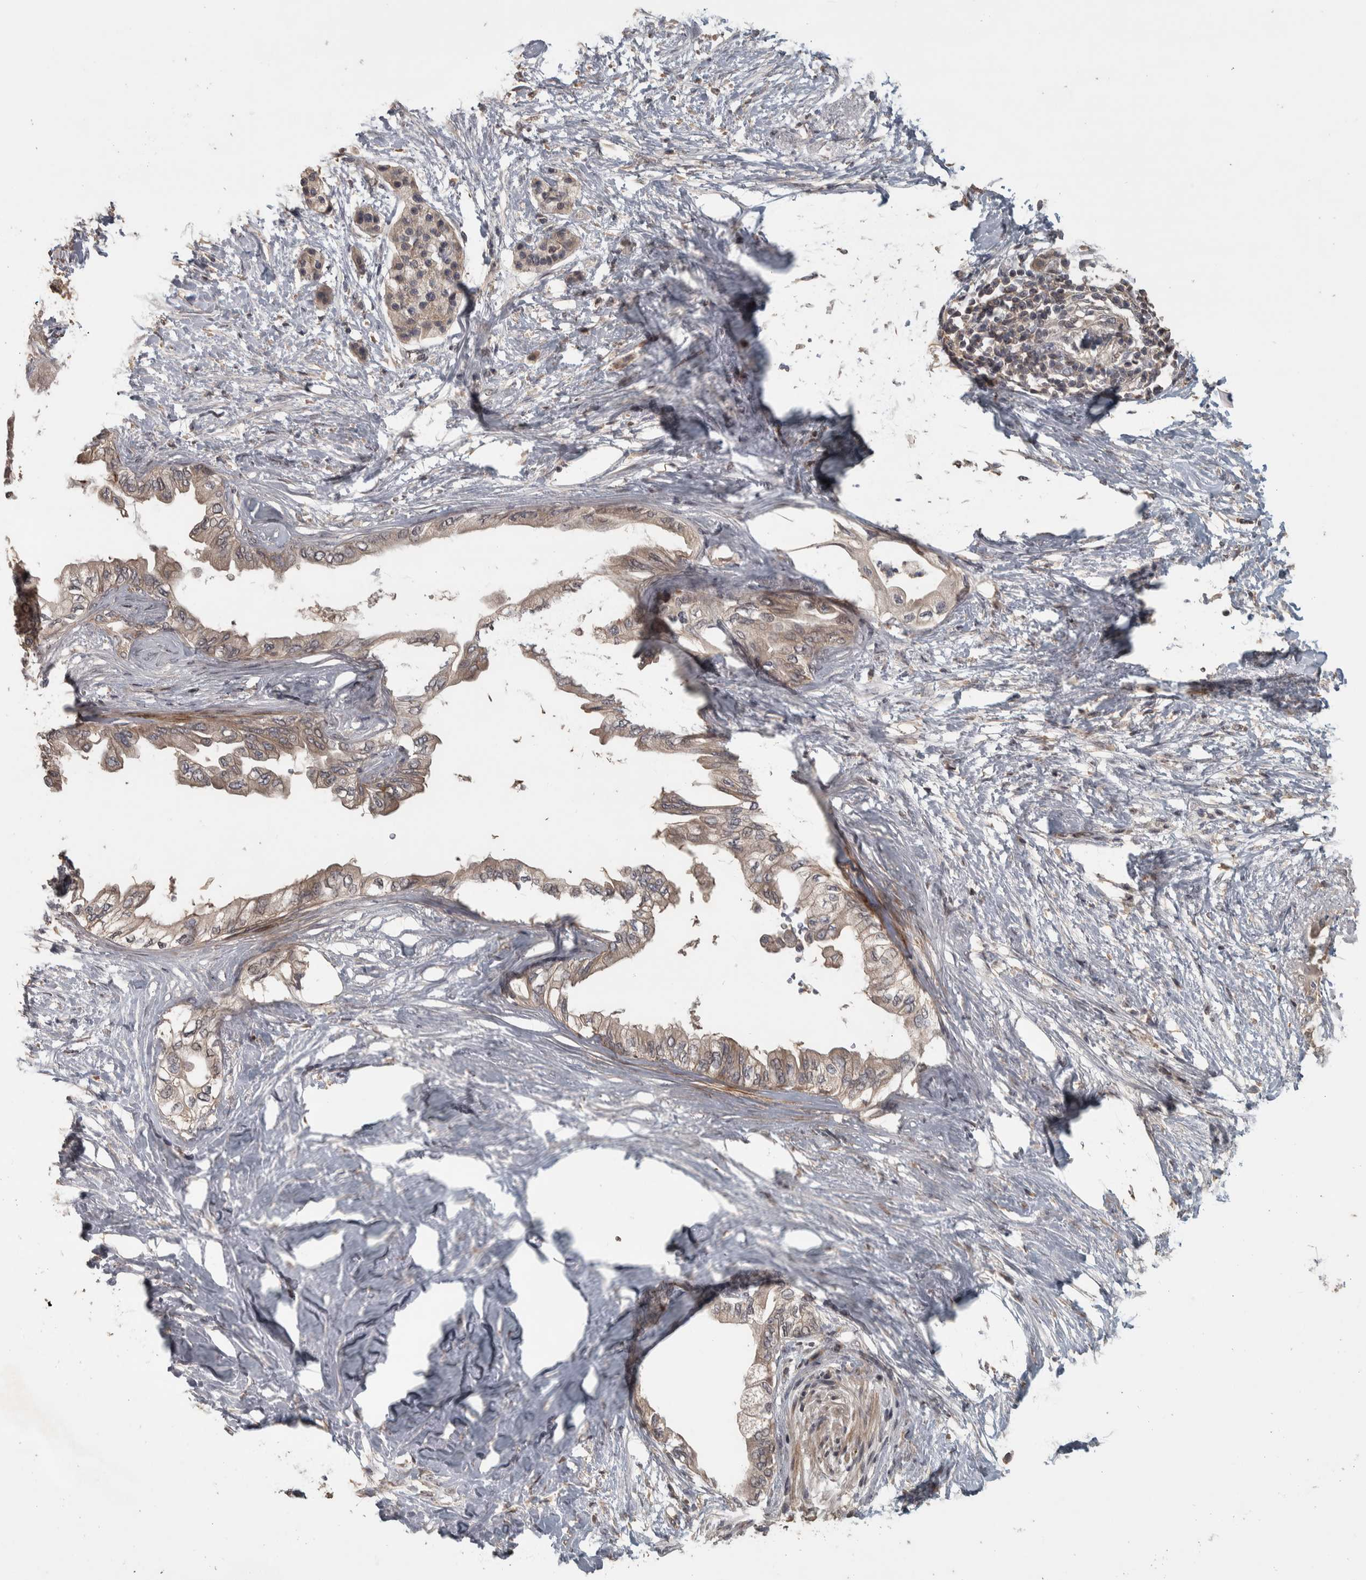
{"staining": {"intensity": "weak", "quantity": ">75%", "location": "cytoplasmic/membranous"}, "tissue": "pancreatic cancer", "cell_type": "Tumor cells", "image_type": "cancer", "snomed": [{"axis": "morphology", "description": "Normal tissue, NOS"}, {"axis": "morphology", "description": "Adenocarcinoma, NOS"}, {"axis": "topography", "description": "Pancreas"}, {"axis": "topography", "description": "Duodenum"}], "caption": "The photomicrograph exhibits staining of pancreatic cancer, revealing weak cytoplasmic/membranous protein expression (brown color) within tumor cells.", "gene": "ERAL1", "patient": {"sex": "female", "age": 60}}